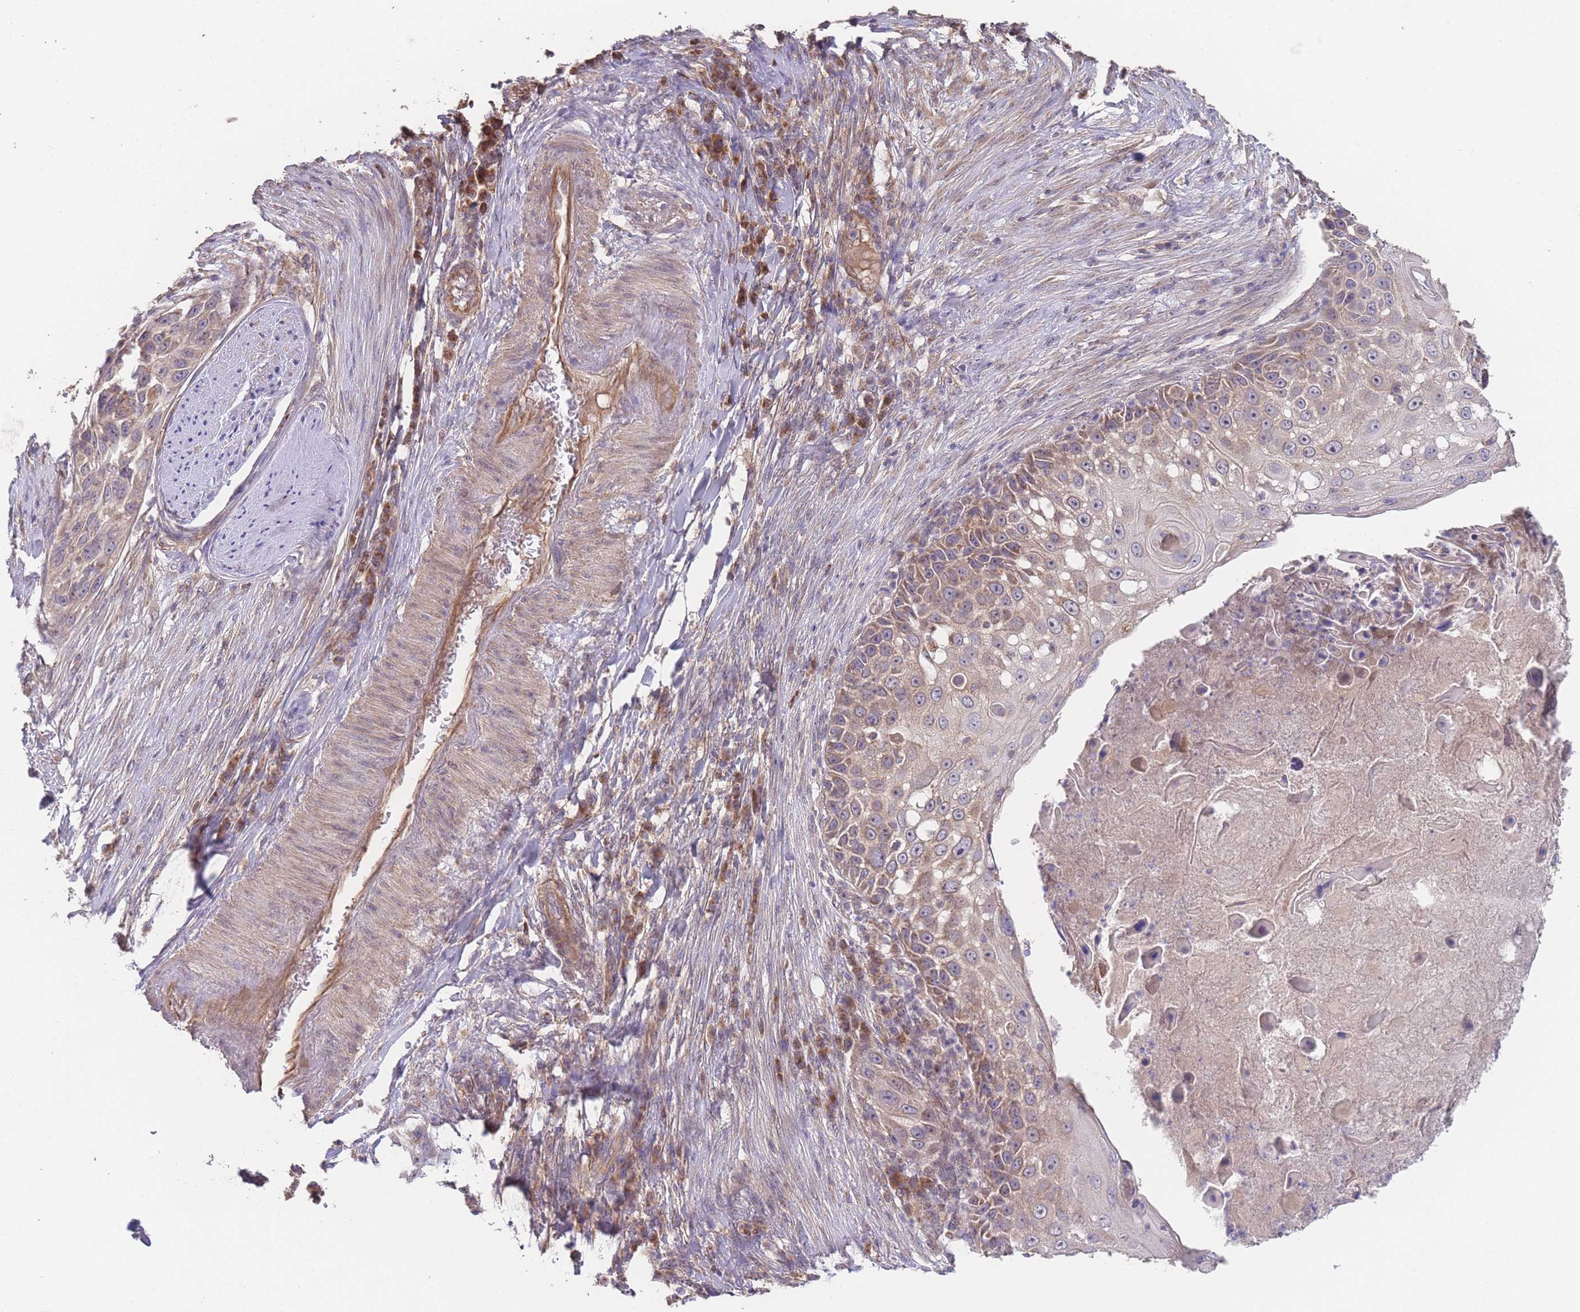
{"staining": {"intensity": "moderate", "quantity": "25%-75%", "location": "cytoplasmic/membranous"}, "tissue": "skin cancer", "cell_type": "Tumor cells", "image_type": "cancer", "snomed": [{"axis": "morphology", "description": "Squamous cell carcinoma, NOS"}, {"axis": "topography", "description": "Skin"}], "caption": "IHC micrograph of skin cancer (squamous cell carcinoma) stained for a protein (brown), which displays medium levels of moderate cytoplasmic/membranous staining in about 25%-75% of tumor cells.", "gene": "PXMP4", "patient": {"sex": "female", "age": 44}}